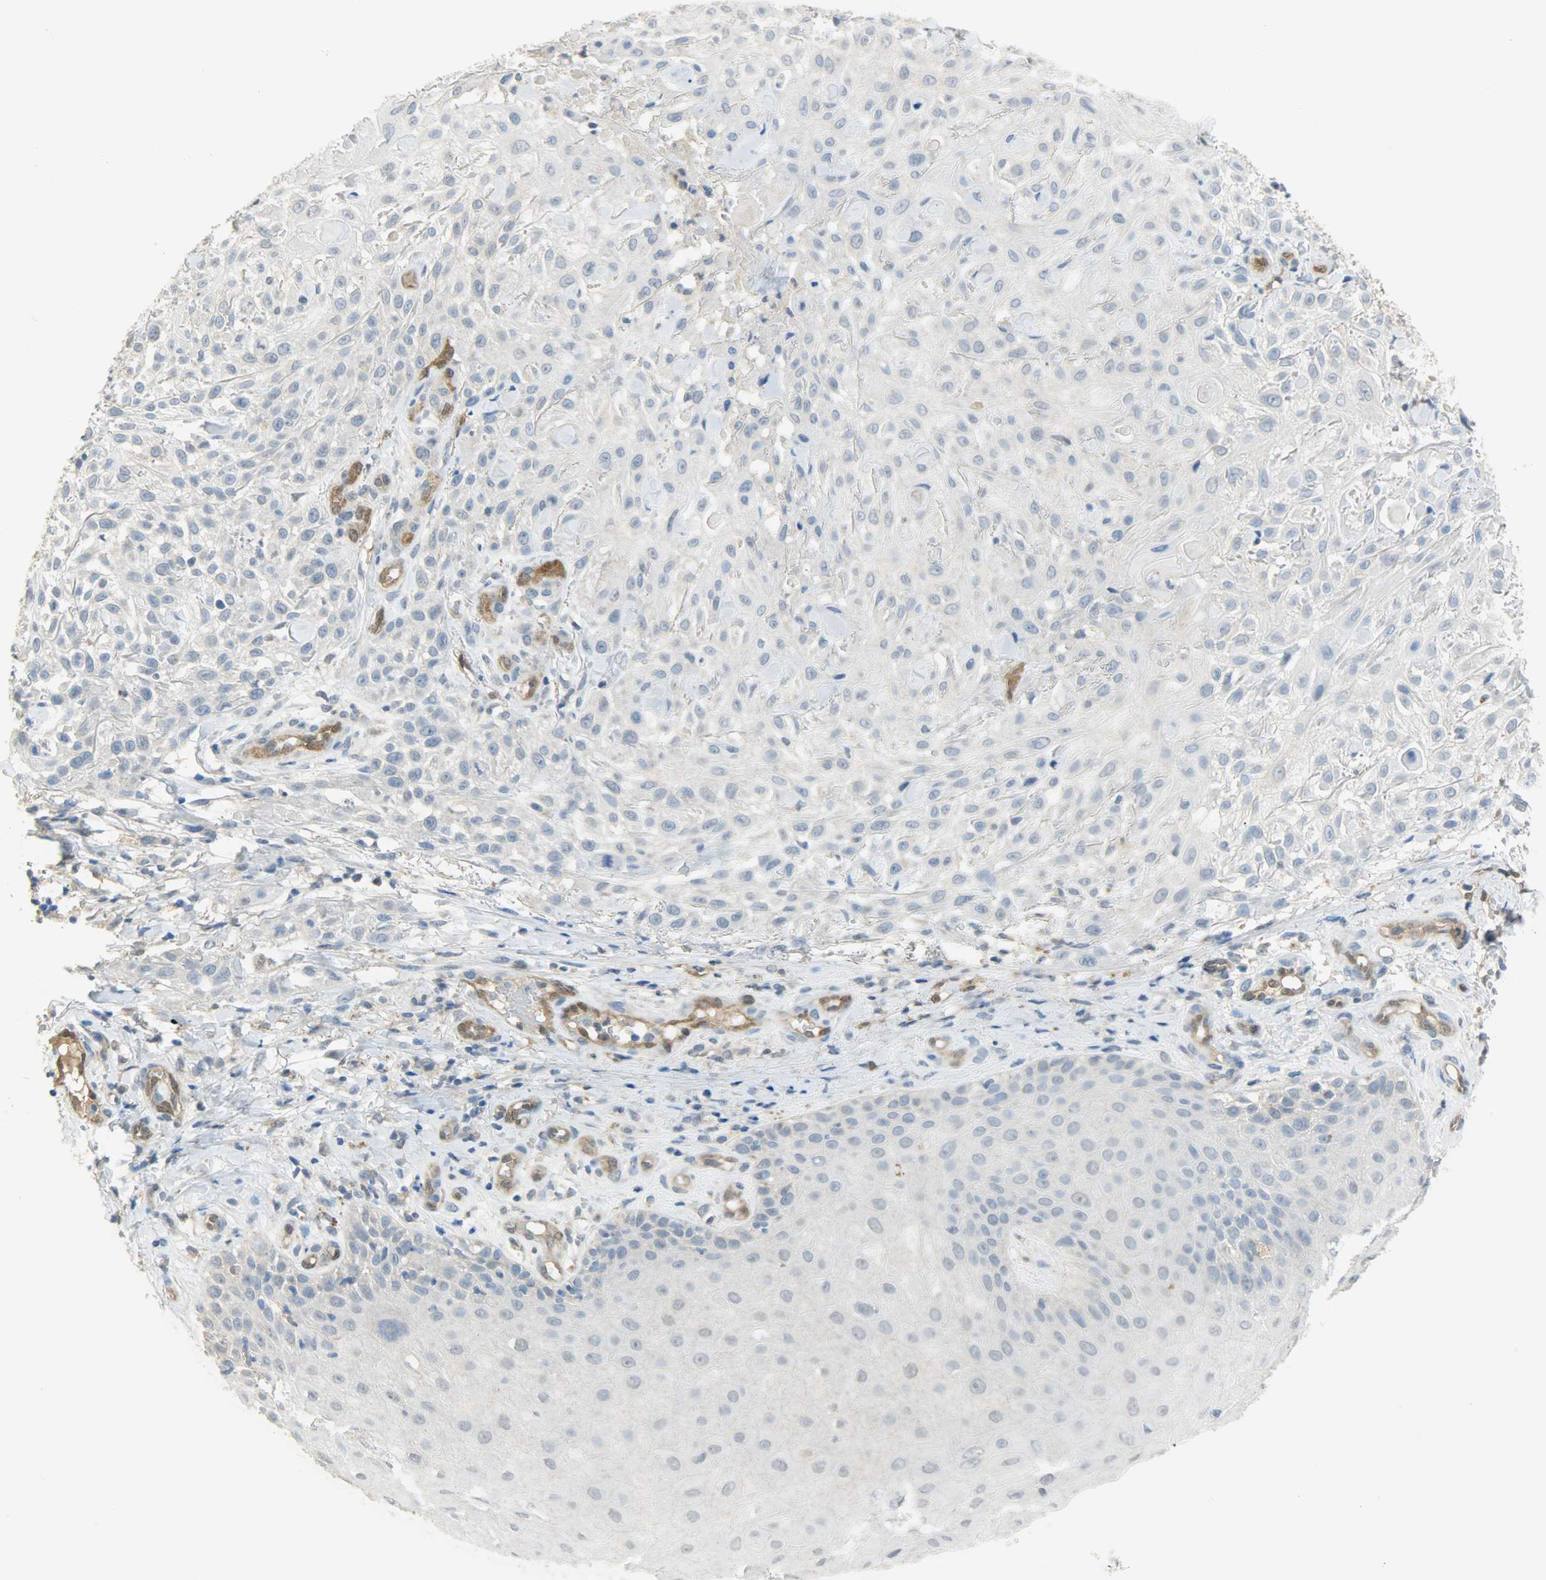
{"staining": {"intensity": "negative", "quantity": "none", "location": "none"}, "tissue": "skin cancer", "cell_type": "Tumor cells", "image_type": "cancer", "snomed": [{"axis": "morphology", "description": "Squamous cell carcinoma, NOS"}, {"axis": "topography", "description": "Skin"}], "caption": "DAB (3,3'-diaminobenzidine) immunohistochemical staining of human skin squamous cell carcinoma displays no significant staining in tumor cells. (DAB (3,3'-diaminobenzidine) immunohistochemistry visualized using brightfield microscopy, high magnification).", "gene": "FKBP1A", "patient": {"sex": "female", "age": 42}}